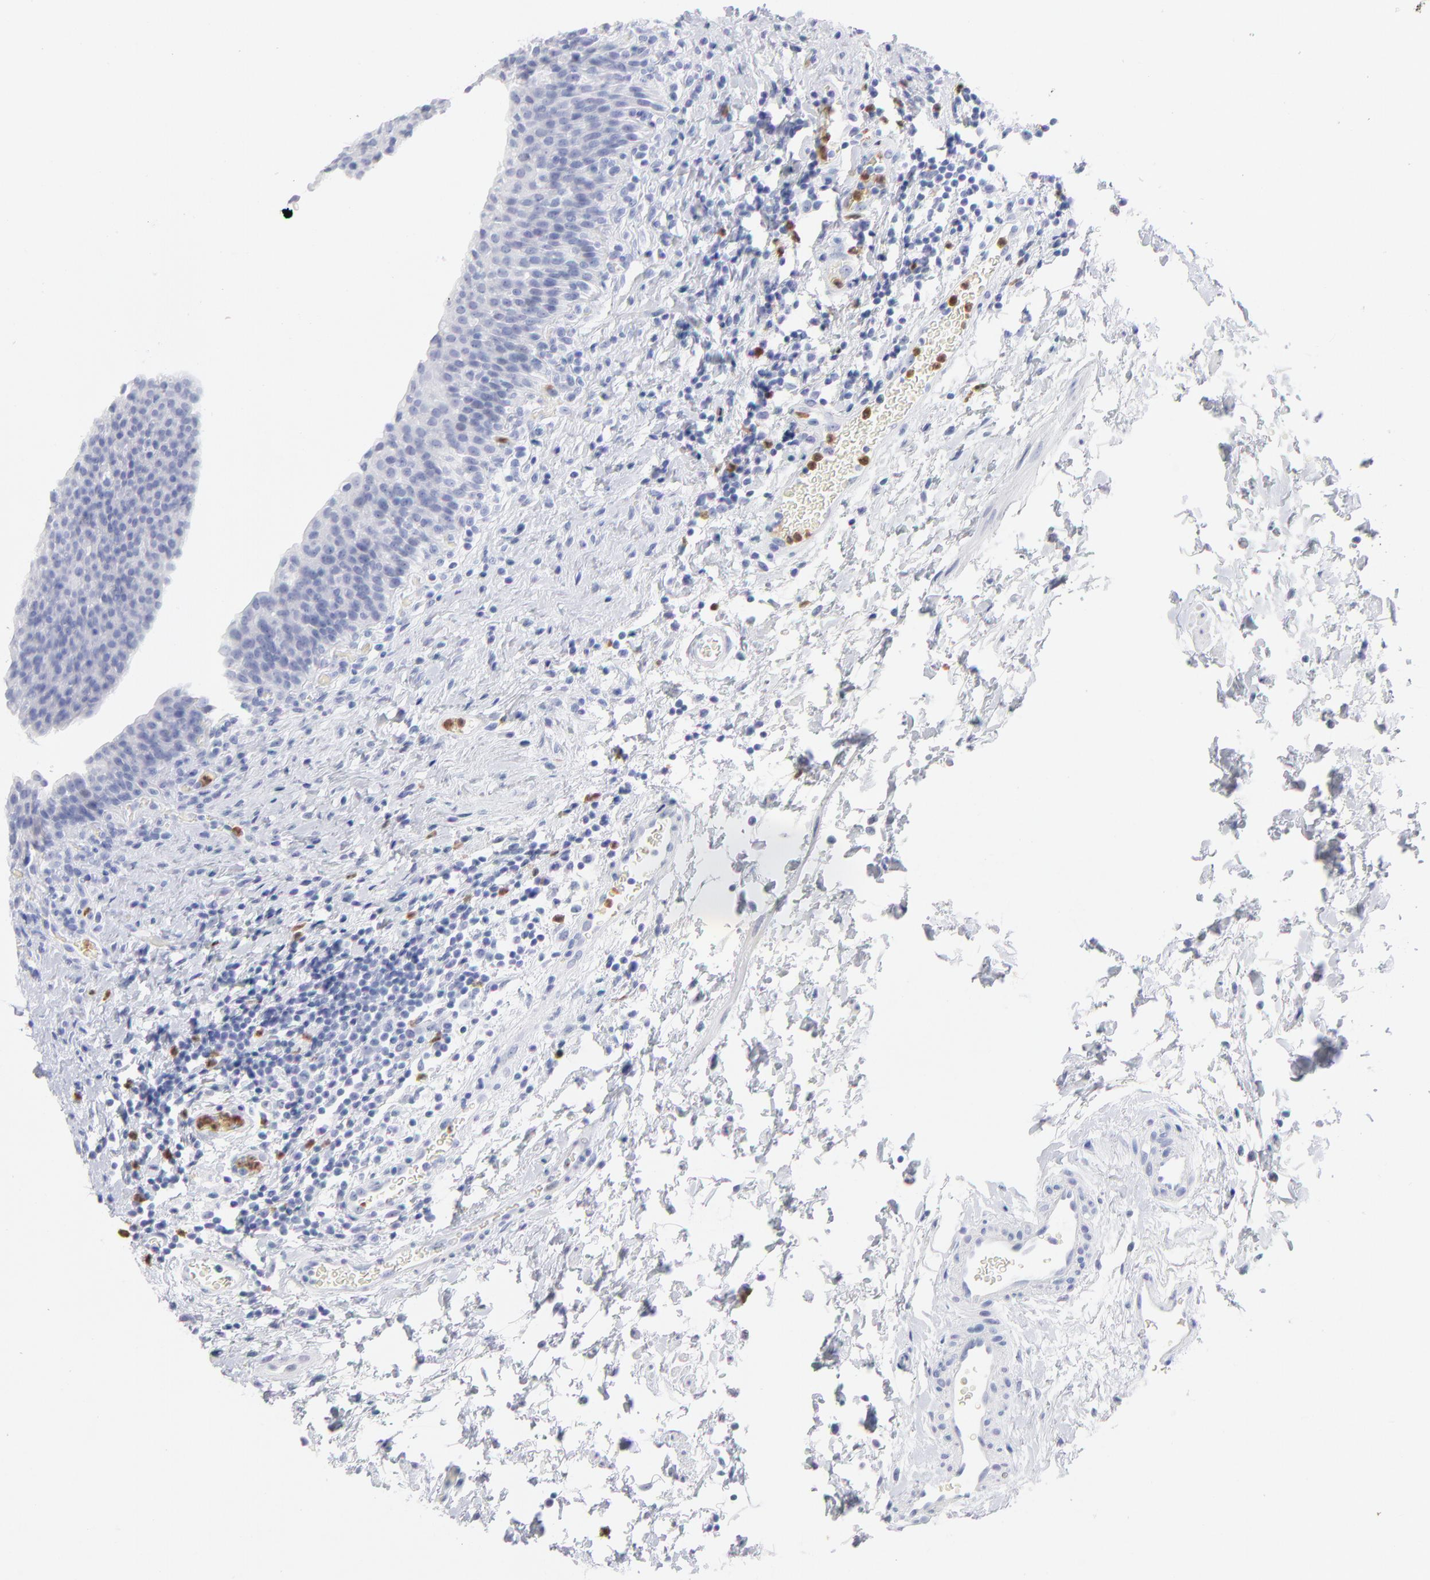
{"staining": {"intensity": "negative", "quantity": "none", "location": "none"}, "tissue": "urinary bladder", "cell_type": "Urothelial cells", "image_type": "normal", "snomed": [{"axis": "morphology", "description": "Normal tissue, NOS"}, {"axis": "topography", "description": "Urinary bladder"}], "caption": "Urothelial cells are negative for protein expression in unremarkable human urinary bladder. (Stains: DAB IHC with hematoxylin counter stain, Microscopy: brightfield microscopy at high magnification).", "gene": "ARG1", "patient": {"sex": "male", "age": 51}}